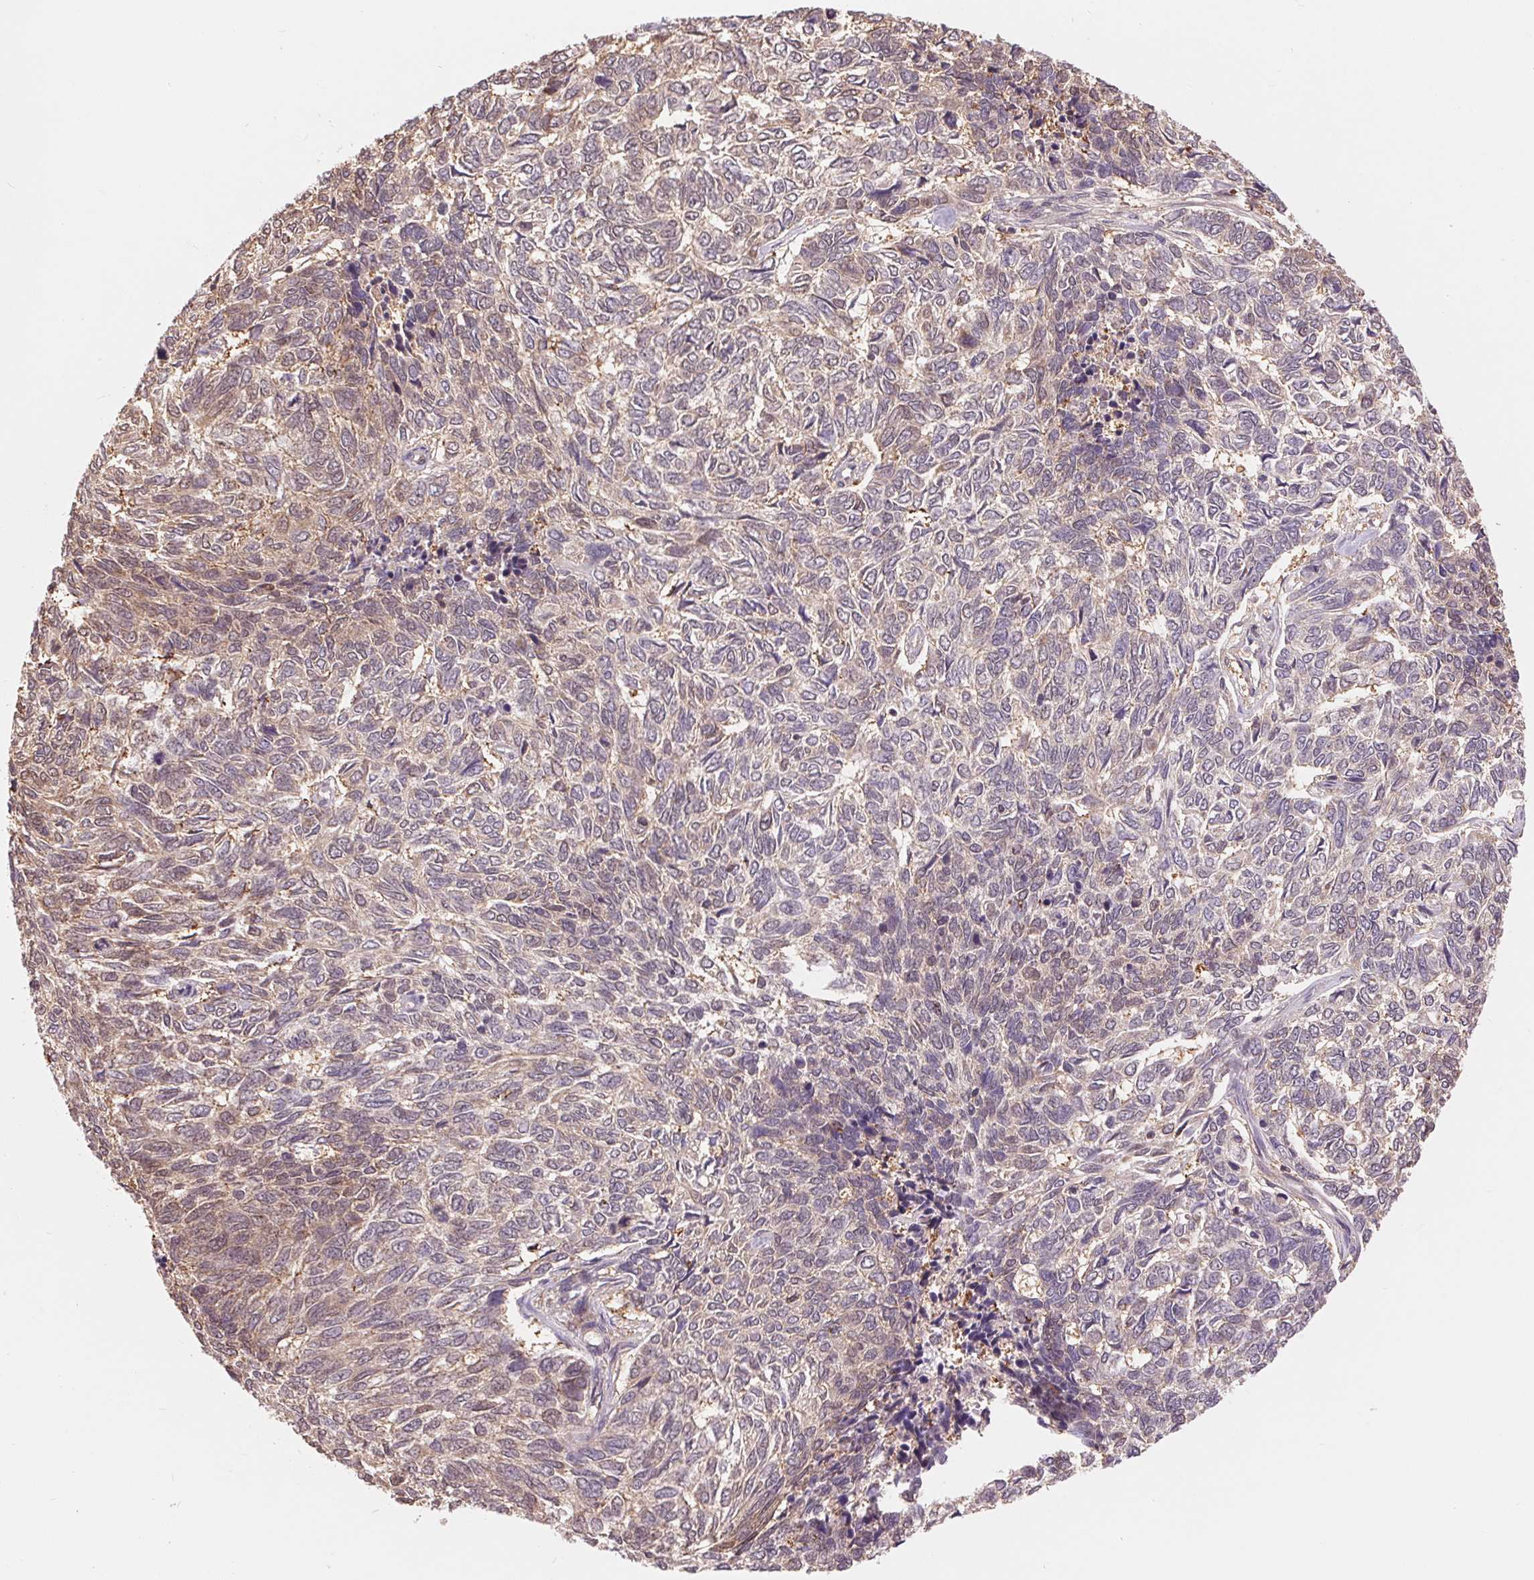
{"staining": {"intensity": "weak", "quantity": "25%-75%", "location": "cytoplasmic/membranous"}, "tissue": "skin cancer", "cell_type": "Tumor cells", "image_type": "cancer", "snomed": [{"axis": "morphology", "description": "Basal cell carcinoma"}, {"axis": "topography", "description": "Skin"}], "caption": "Protein staining shows weak cytoplasmic/membranous staining in approximately 25%-75% of tumor cells in basal cell carcinoma (skin).", "gene": "TMEM273", "patient": {"sex": "female", "age": 65}}